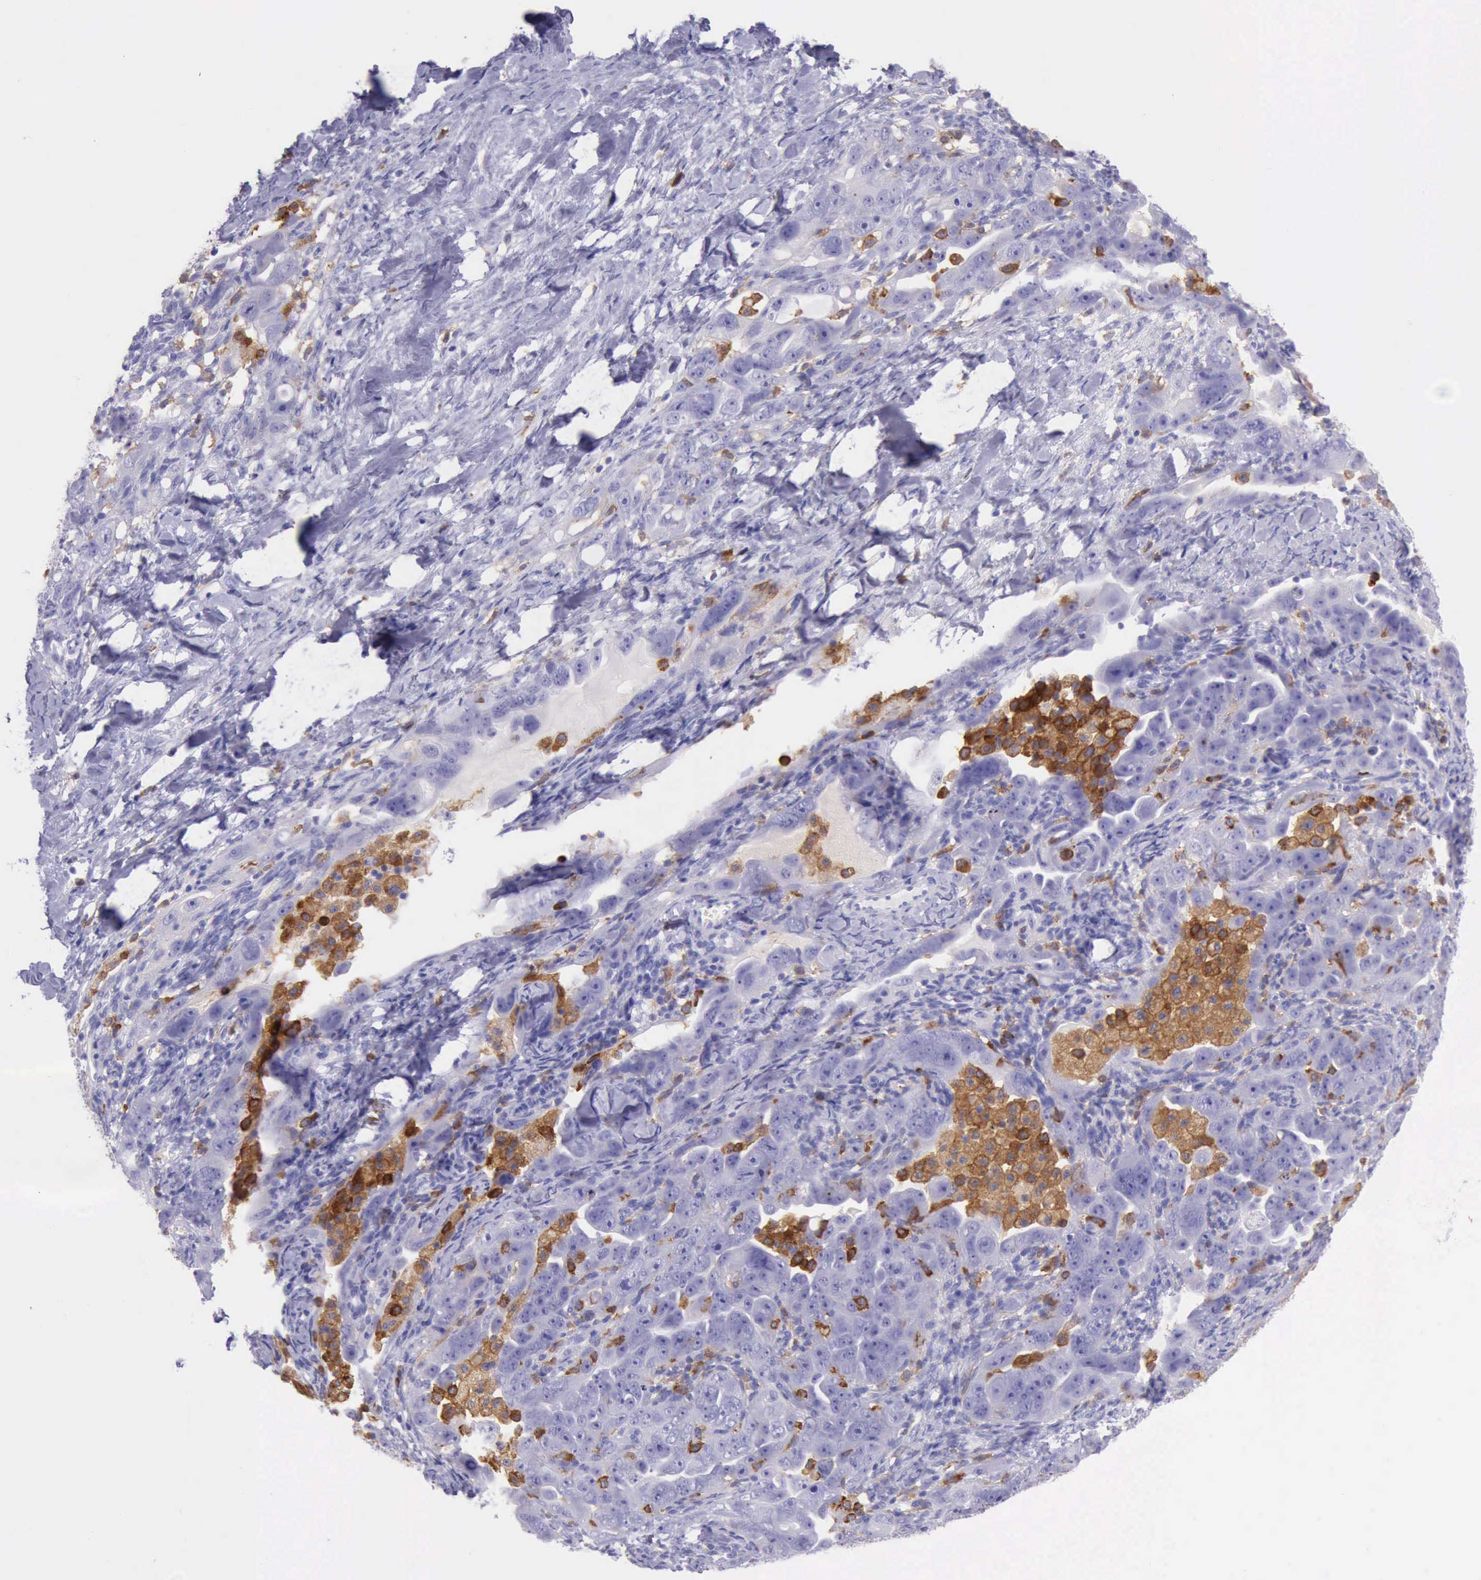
{"staining": {"intensity": "negative", "quantity": "none", "location": "none"}, "tissue": "ovarian cancer", "cell_type": "Tumor cells", "image_type": "cancer", "snomed": [{"axis": "morphology", "description": "Cystadenocarcinoma, serous, NOS"}, {"axis": "topography", "description": "Ovary"}], "caption": "Tumor cells are negative for brown protein staining in serous cystadenocarcinoma (ovarian). (DAB immunohistochemistry (IHC) with hematoxylin counter stain).", "gene": "BTK", "patient": {"sex": "female", "age": 66}}